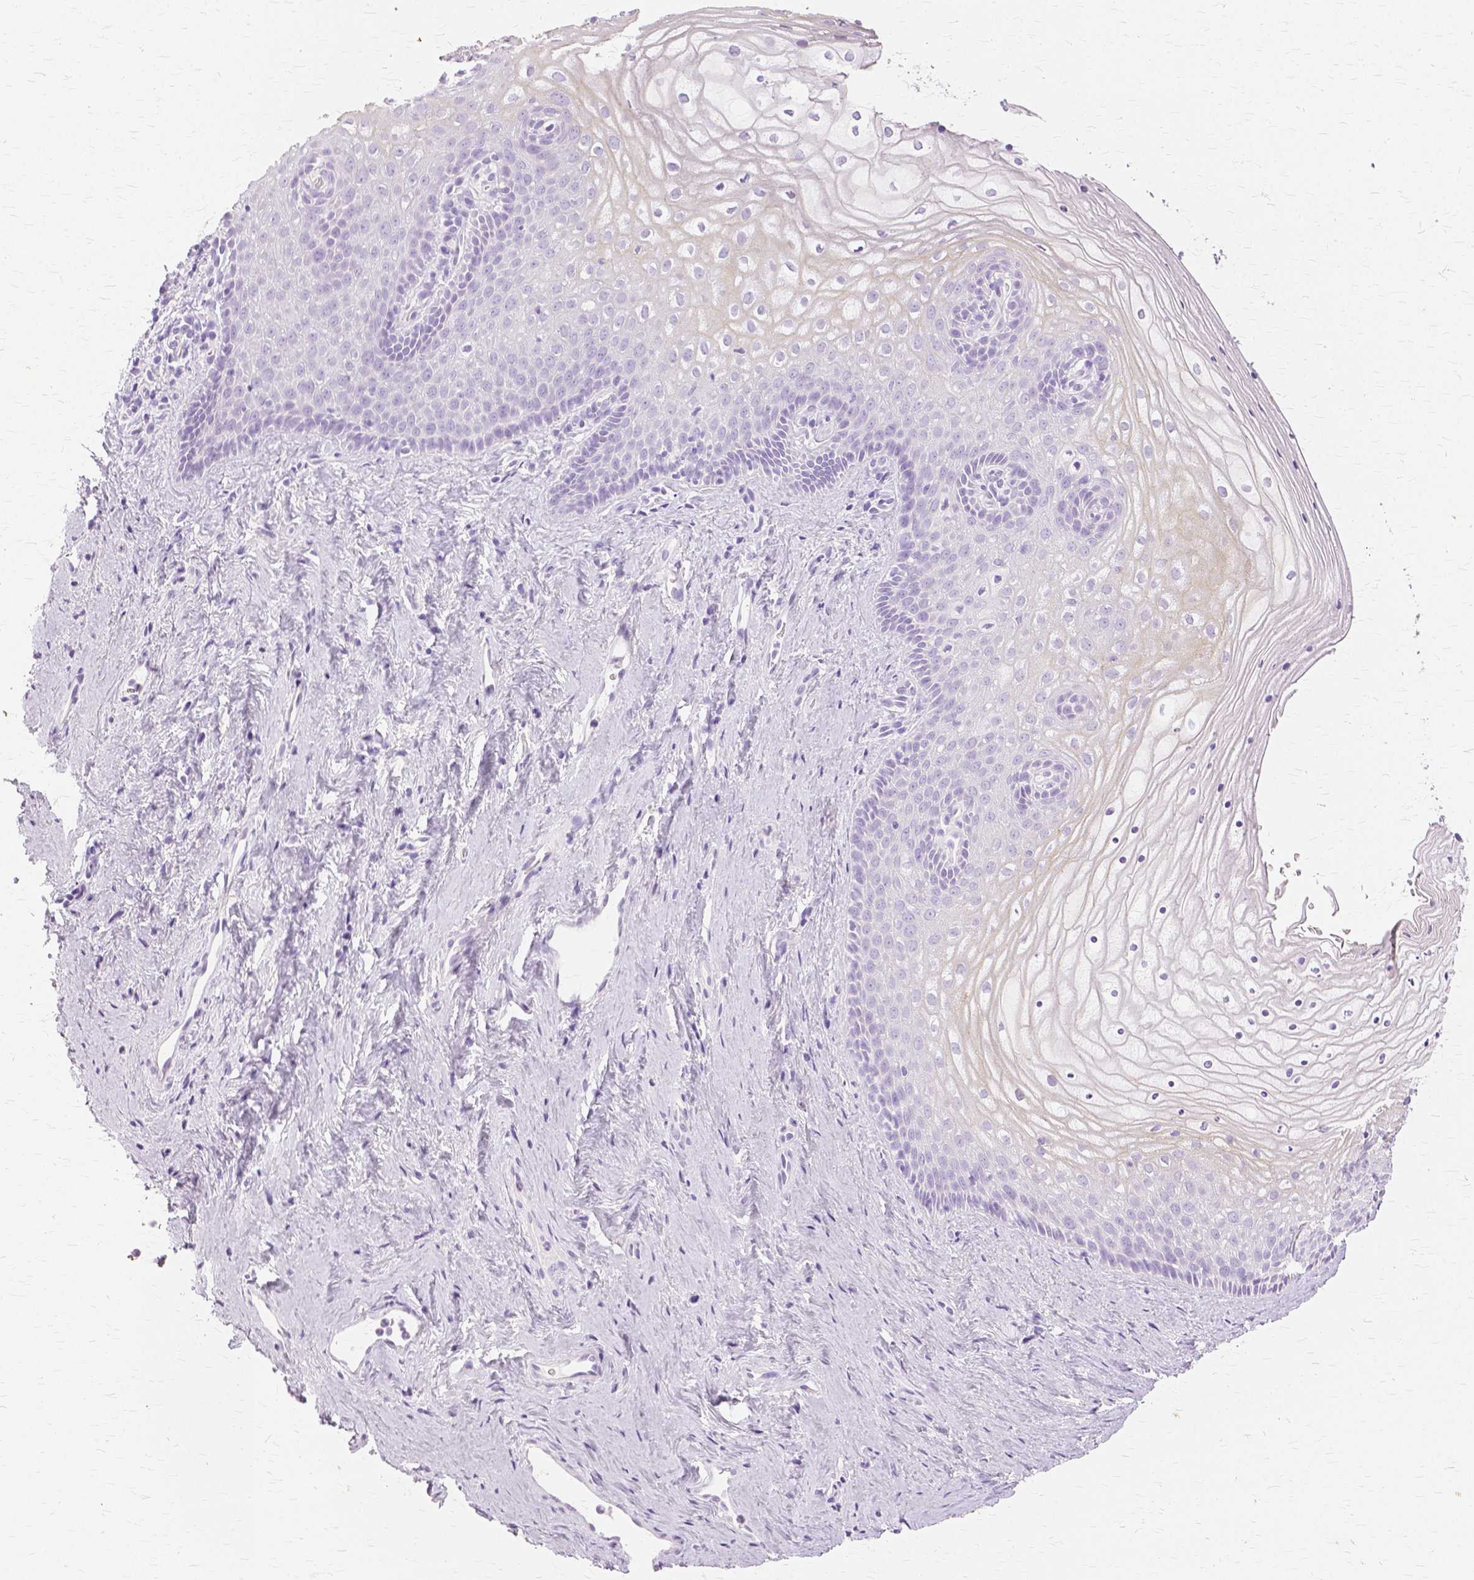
{"staining": {"intensity": "weak", "quantity": "25%-75%", "location": "cytoplasmic/membranous"}, "tissue": "vagina", "cell_type": "Squamous epithelial cells", "image_type": "normal", "snomed": [{"axis": "morphology", "description": "Normal tissue, NOS"}, {"axis": "topography", "description": "Vagina"}], "caption": "Benign vagina reveals weak cytoplasmic/membranous positivity in approximately 25%-75% of squamous epithelial cells, visualized by immunohistochemistry. The protein is shown in brown color, while the nuclei are stained blue.", "gene": "TGM1", "patient": {"sex": "female", "age": 45}}